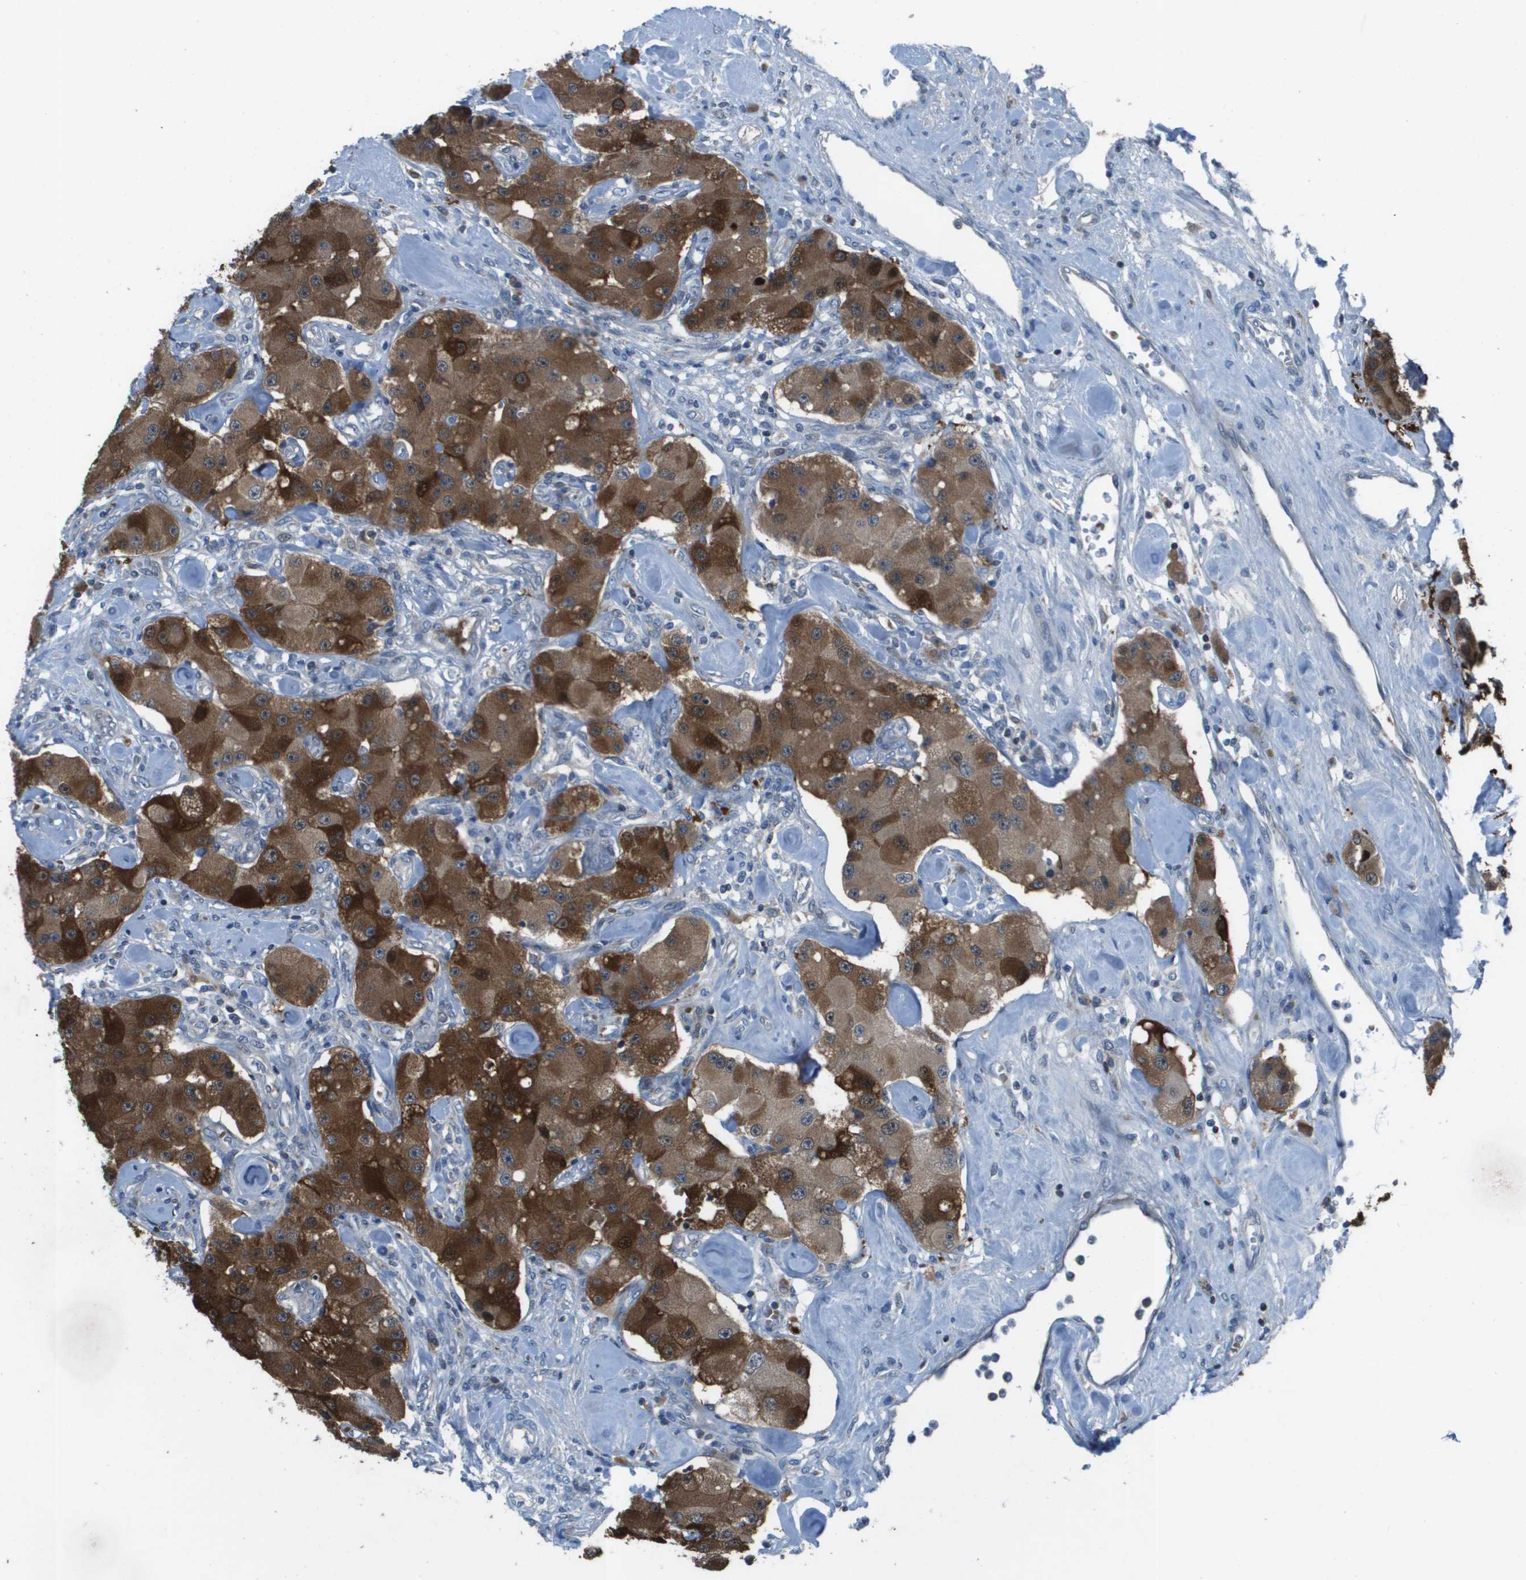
{"staining": {"intensity": "strong", "quantity": "25%-75%", "location": "cytoplasmic/membranous"}, "tissue": "carcinoid", "cell_type": "Tumor cells", "image_type": "cancer", "snomed": [{"axis": "morphology", "description": "Carcinoid, malignant, NOS"}, {"axis": "topography", "description": "Pancreas"}], "caption": "A brown stain shows strong cytoplasmic/membranous positivity of a protein in human carcinoid tumor cells.", "gene": "CAMK4", "patient": {"sex": "male", "age": 41}}